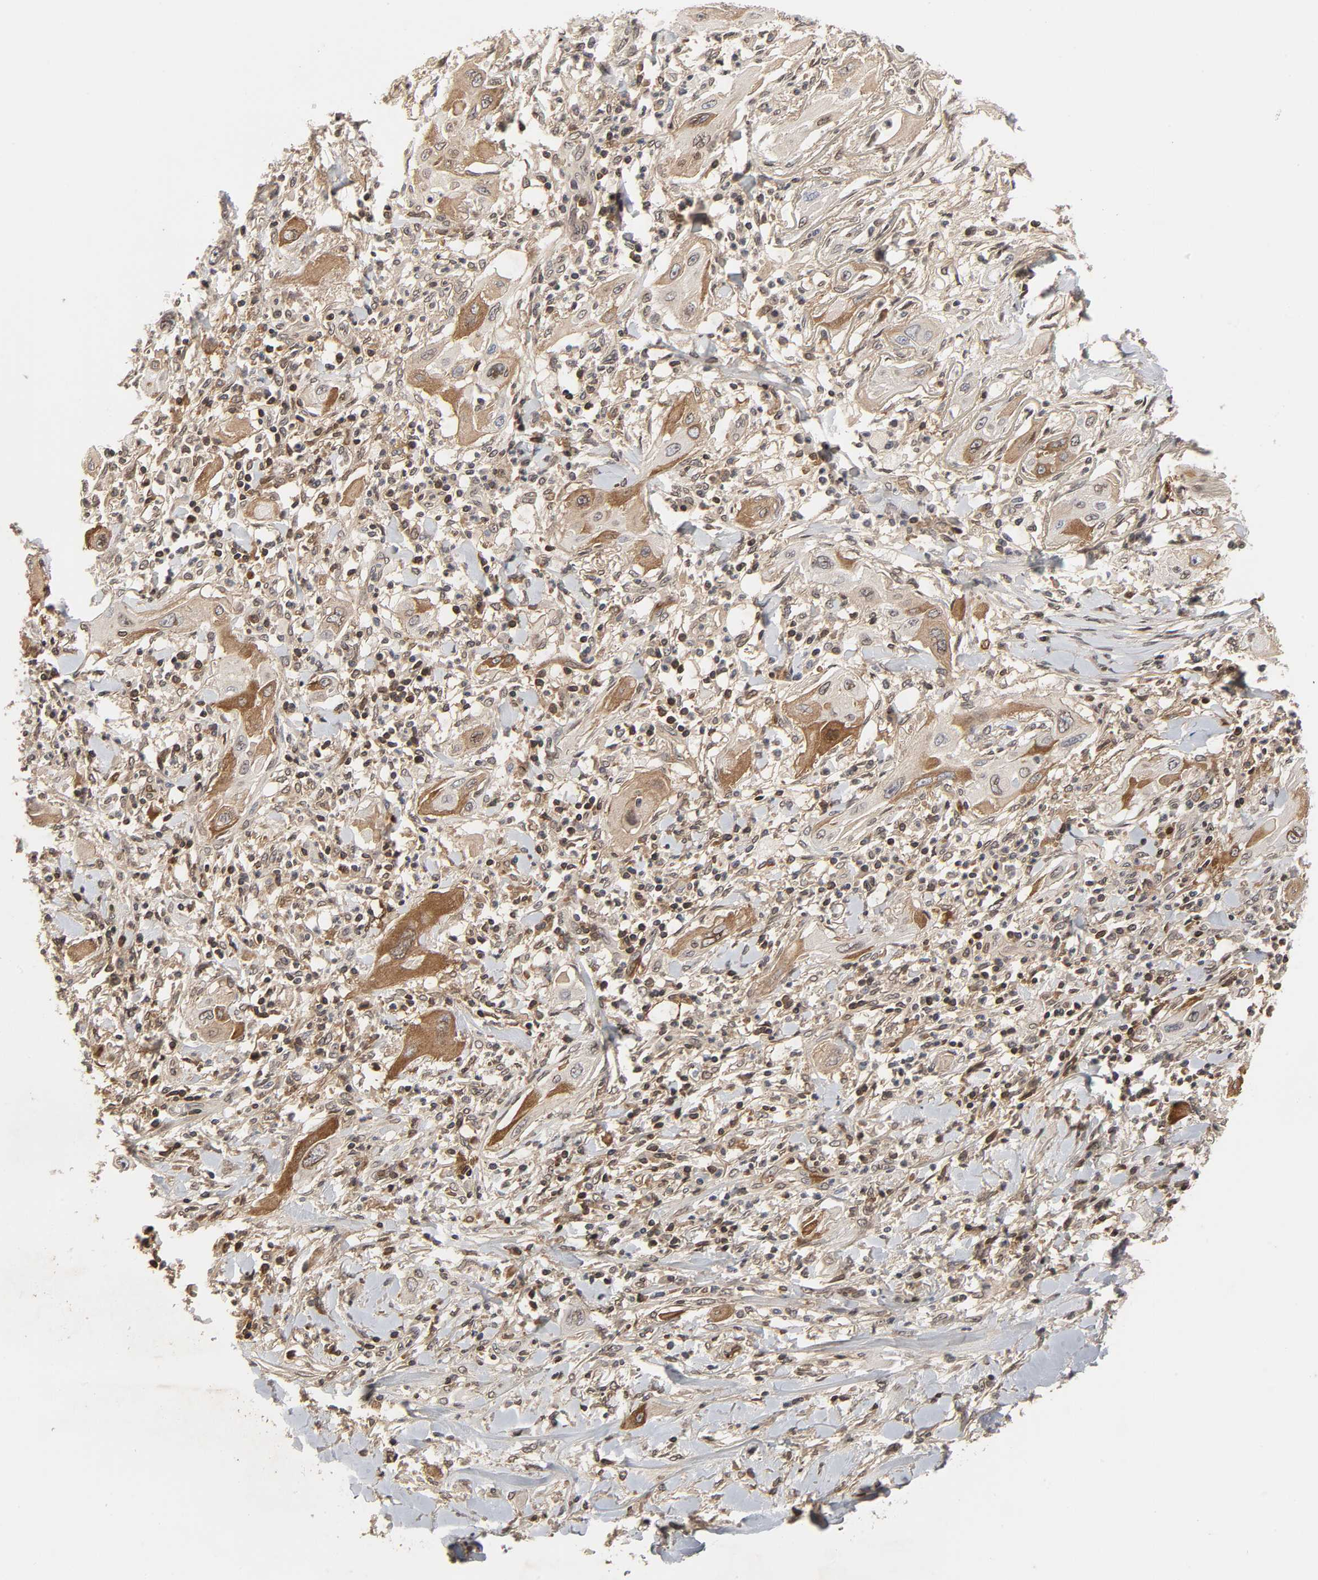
{"staining": {"intensity": "strong", "quantity": ">75%", "location": "cytoplasmic/membranous,nuclear"}, "tissue": "lung cancer", "cell_type": "Tumor cells", "image_type": "cancer", "snomed": [{"axis": "morphology", "description": "Squamous cell carcinoma, NOS"}, {"axis": "topography", "description": "Lung"}], "caption": "Protein expression by immunohistochemistry (IHC) reveals strong cytoplasmic/membranous and nuclear positivity in about >75% of tumor cells in lung cancer (squamous cell carcinoma).", "gene": "CPN2", "patient": {"sex": "female", "age": 47}}